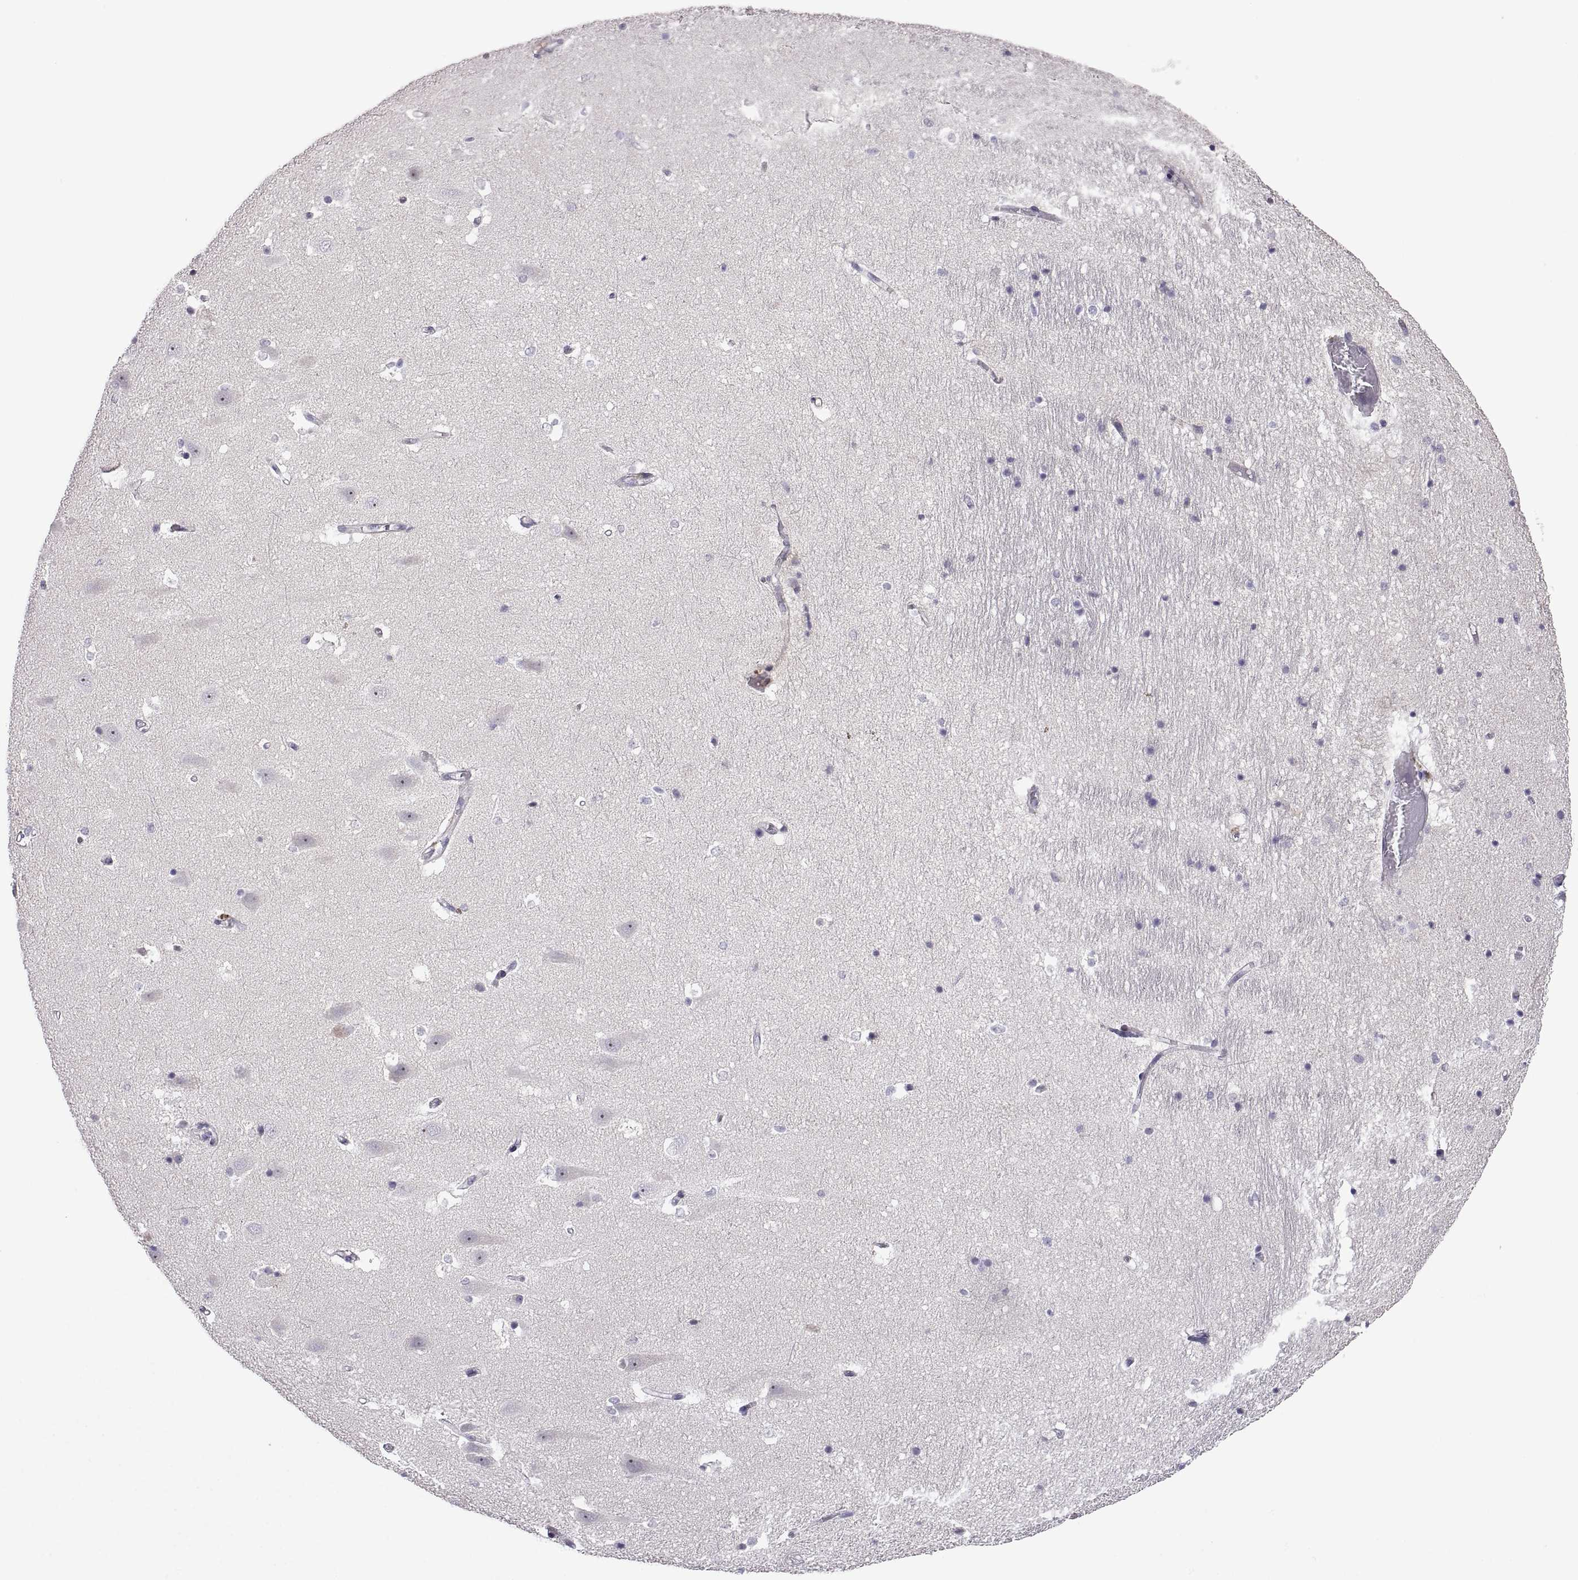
{"staining": {"intensity": "negative", "quantity": "none", "location": "none"}, "tissue": "hippocampus", "cell_type": "Glial cells", "image_type": "normal", "snomed": [{"axis": "morphology", "description": "Normal tissue, NOS"}, {"axis": "topography", "description": "Hippocampus"}], "caption": "This is an immunohistochemistry photomicrograph of normal hippocampus. There is no staining in glial cells.", "gene": "FAM170A", "patient": {"sex": "male", "age": 44}}